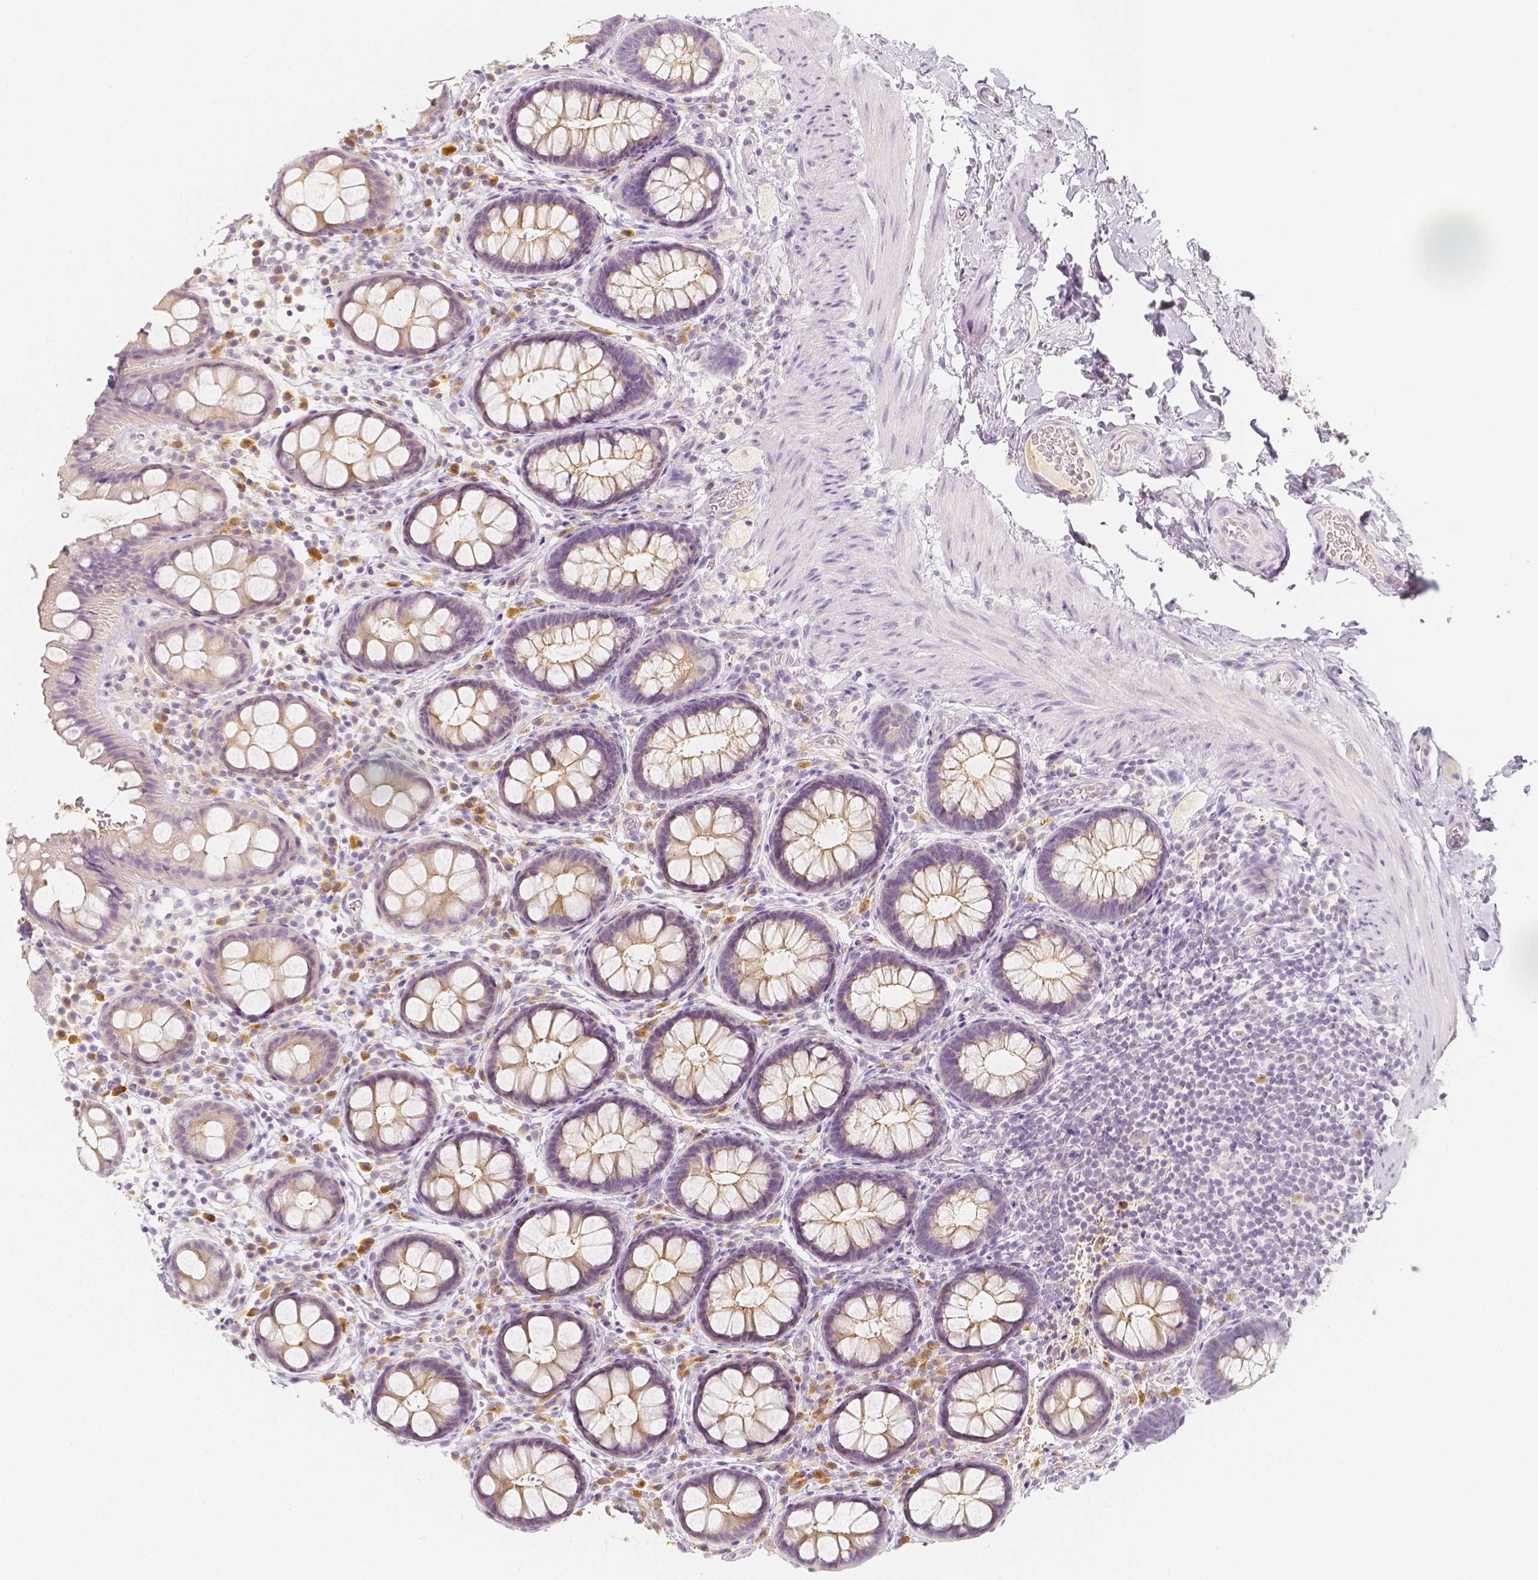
{"staining": {"intensity": "weak", "quantity": "<25%", "location": "cytoplasmic/membranous"}, "tissue": "rectum", "cell_type": "Glandular cells", "image_type": "normal", "snomed": [{"axis": "morphology", "description": "Normal tissue, NOS"}, {"axis": "topography", "description": "Rectum"}, {"axis": "topography", "description": "Peripheral nerve tissue"}], "caption": "Glandular cells are negative for protein expression in normal human rectum. (Stains: DAB immunohistochemistry with hematoxylin counter stain, Microscopy: brightfield microscopy at high magnification).", "gene": "BATF", "patient": {"sex": "female", "age": 69}}